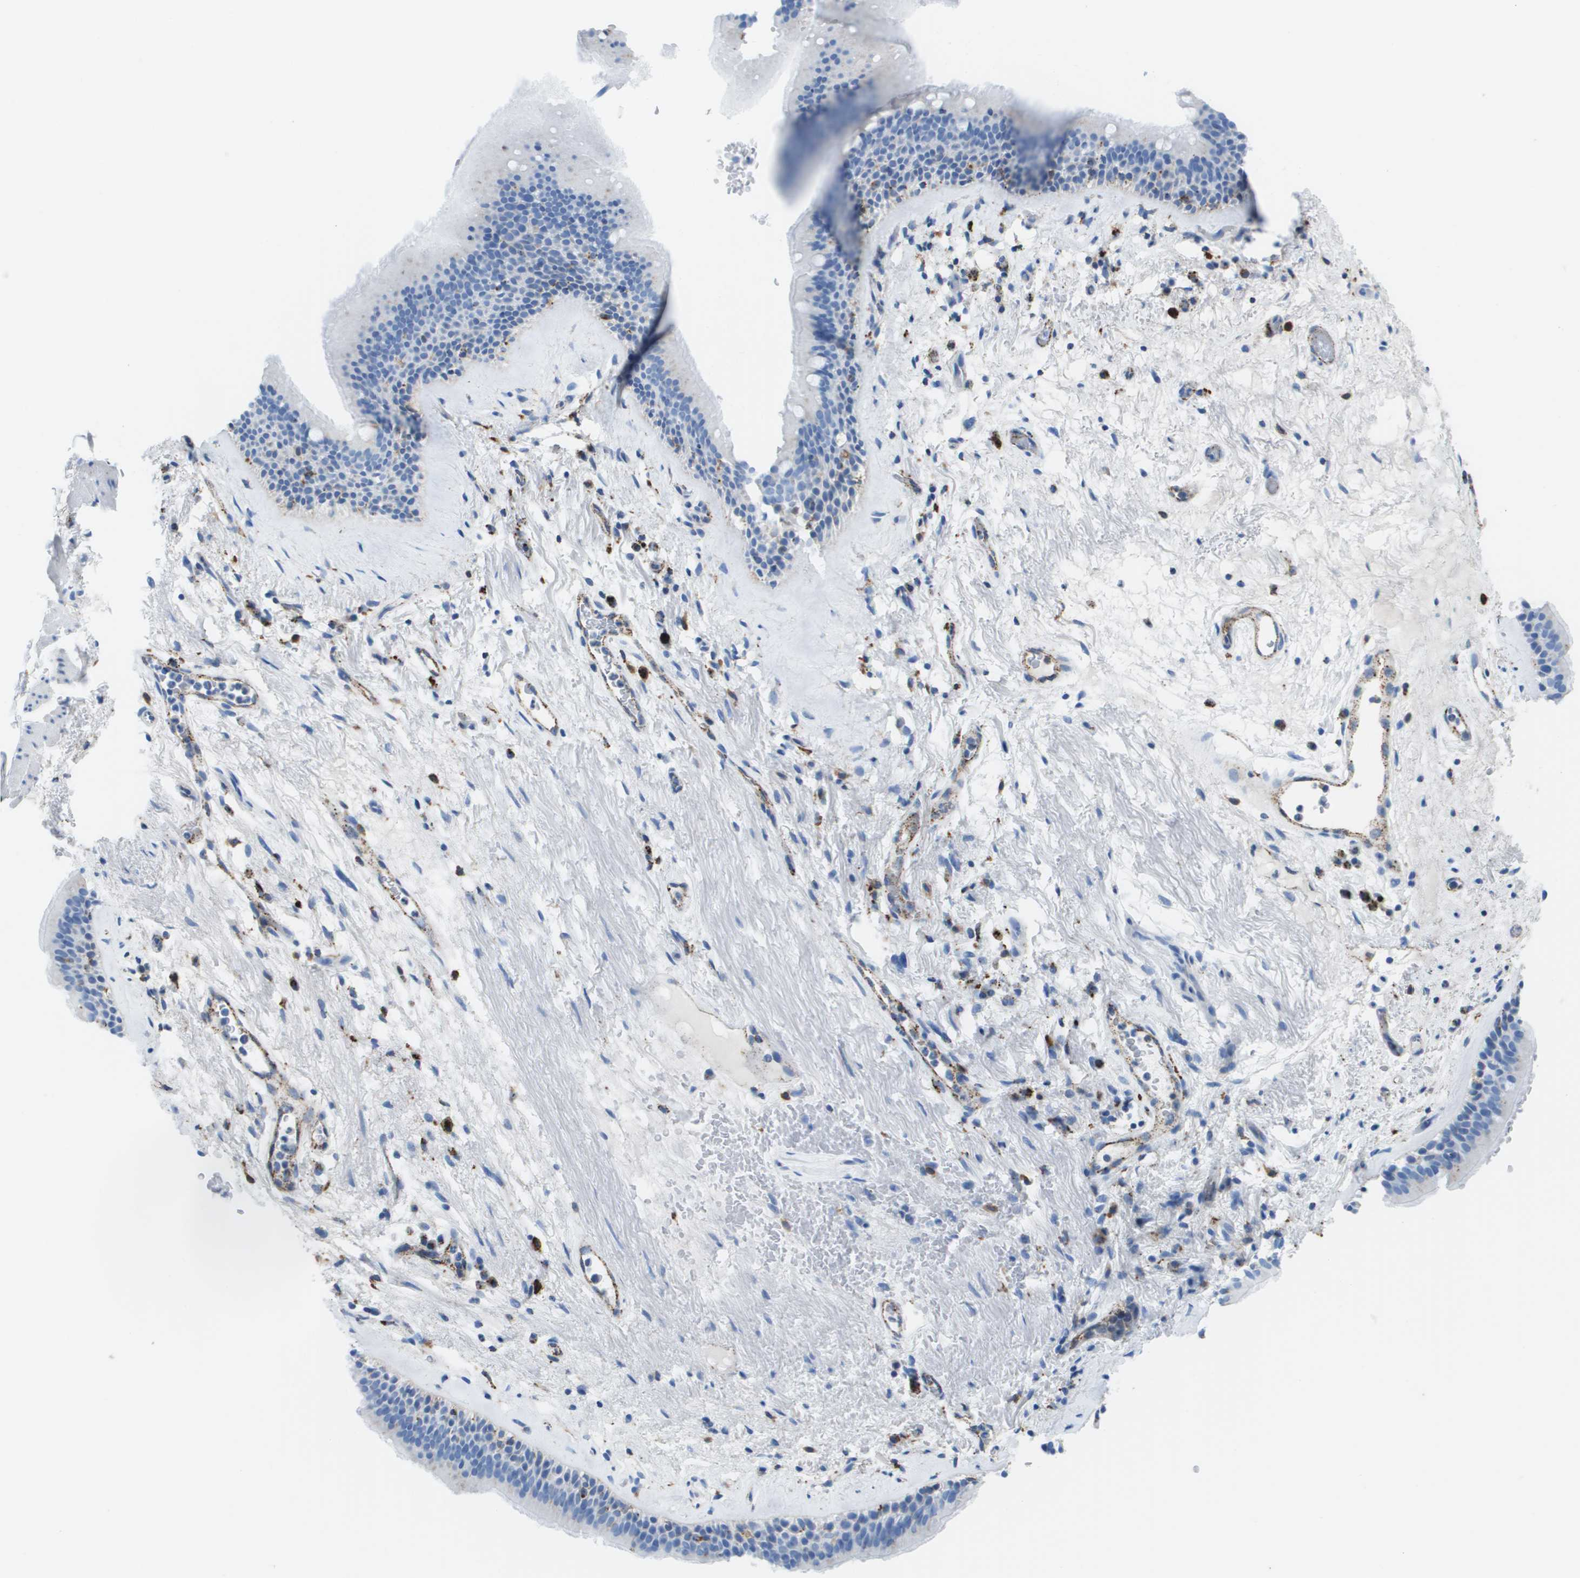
{"staining": {"intensity": "negative", "quantity": "none", "location": "none"}, "tissue": "bronchus", "cell_type": "Respiratory epithelial cells", "image_type": "normal", "snomed": [{"axis": "morphology", "description": "Normal tissue, NOS"}, {"axis": "topography", "description": "Cartilage tissue"}], "caption": "Immunohistochemistry (IHC) of normal bronchus displays no expression in respiratory epithelial cells.", "gene": "PRCP", "patient": {"sex": "female", "age": 63}}